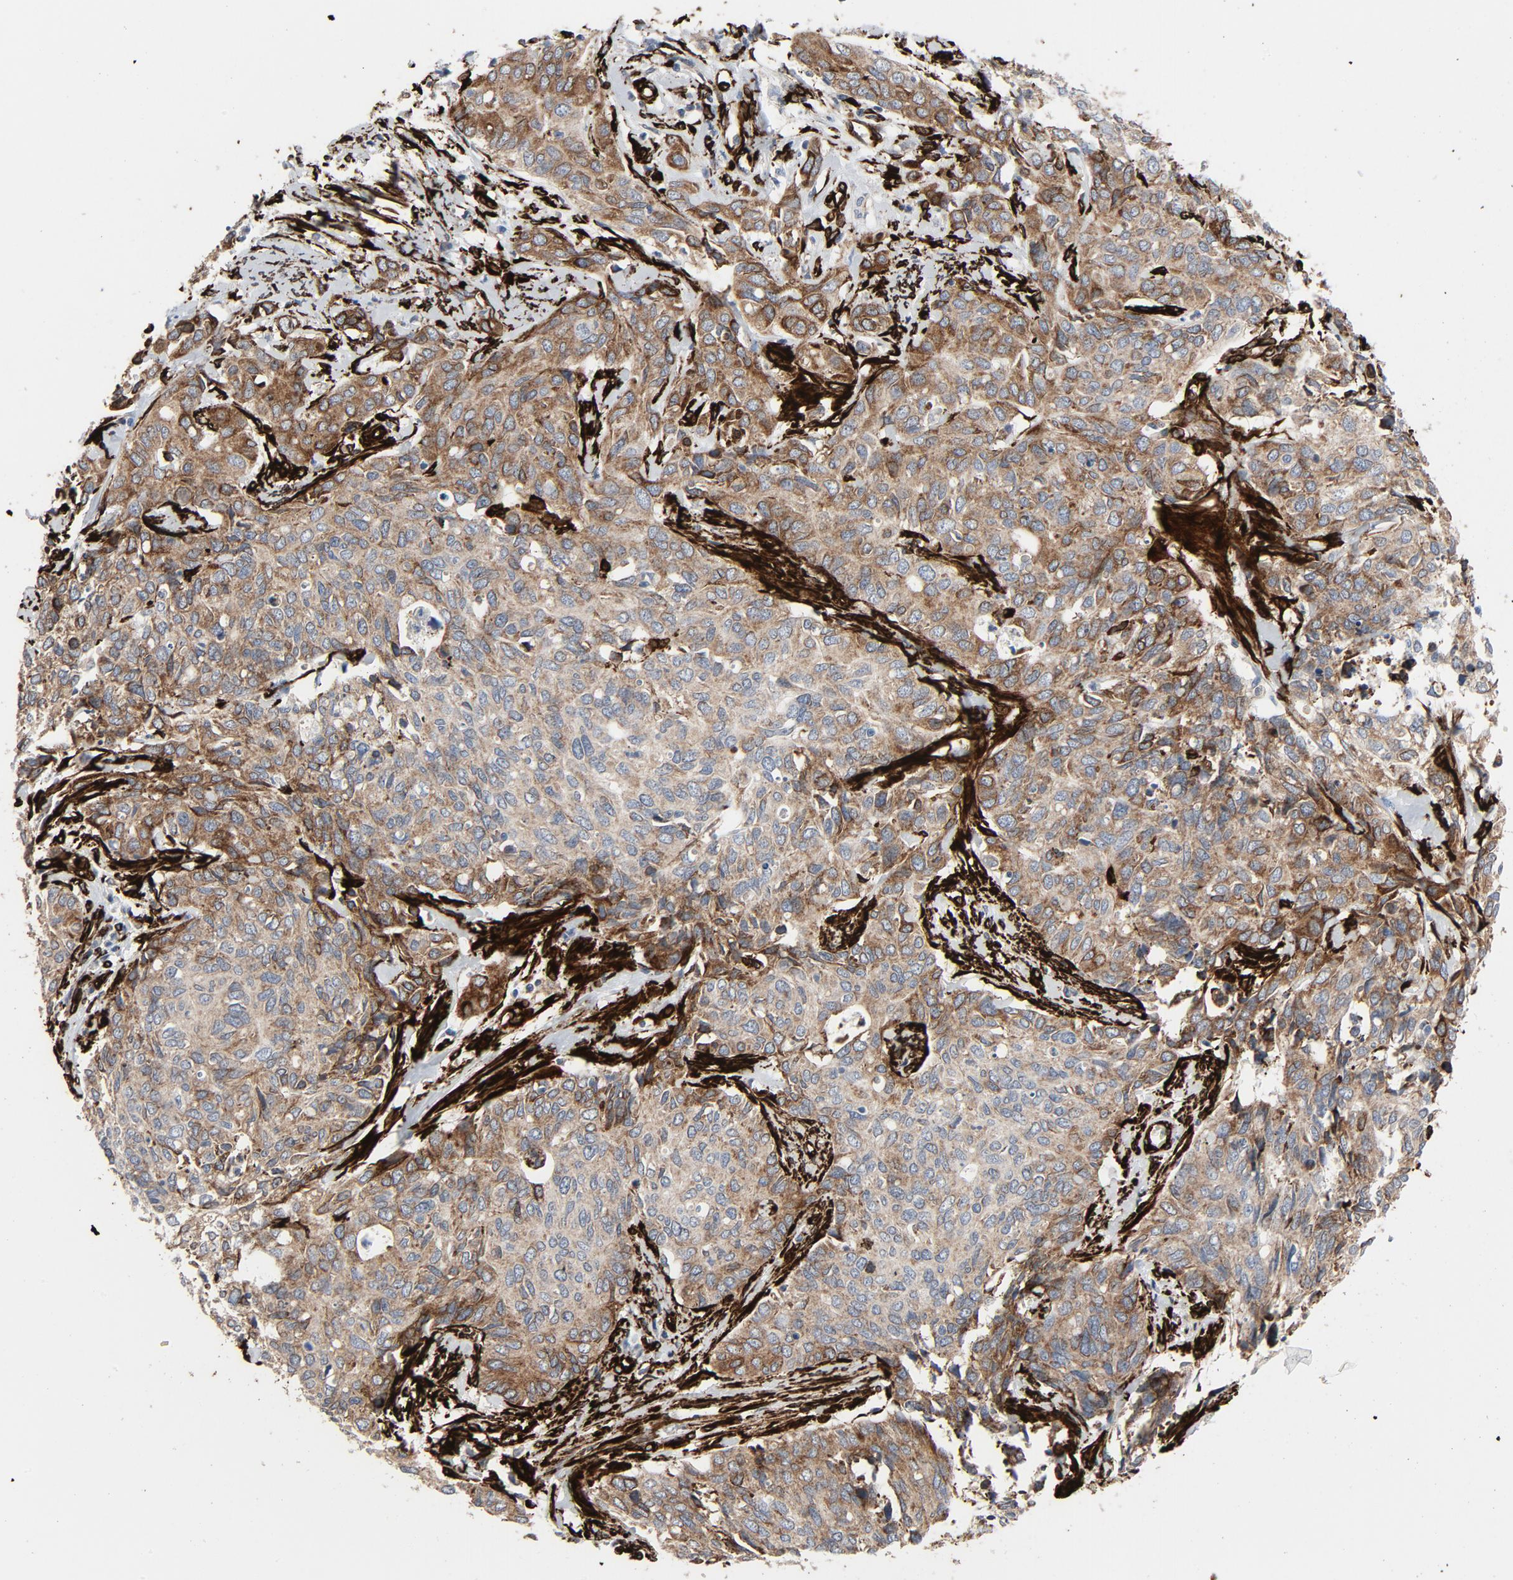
{"staining": {"intensity": "moderate", "quantity": ">75%", "location": "cytoplasmic/membranous"}, "tissue": "cervical cancer", "cell_type": "Tumor cells", "image_type": "cancer", "snomed": [{"axis": "morphology", "description": "Adenocarcinoma, NOS"}, {"axis": "topography", "description": "Cervix"}], "caption": "Adenocarcinoma (cervical) tissue demonstrates moderate cytoplasmic/membranous expression in about >75% of tumor cells, visualized by immunohistochemistry.", "gene": "SERPINH1", "patient": {"sex": "female", "age": 44}}